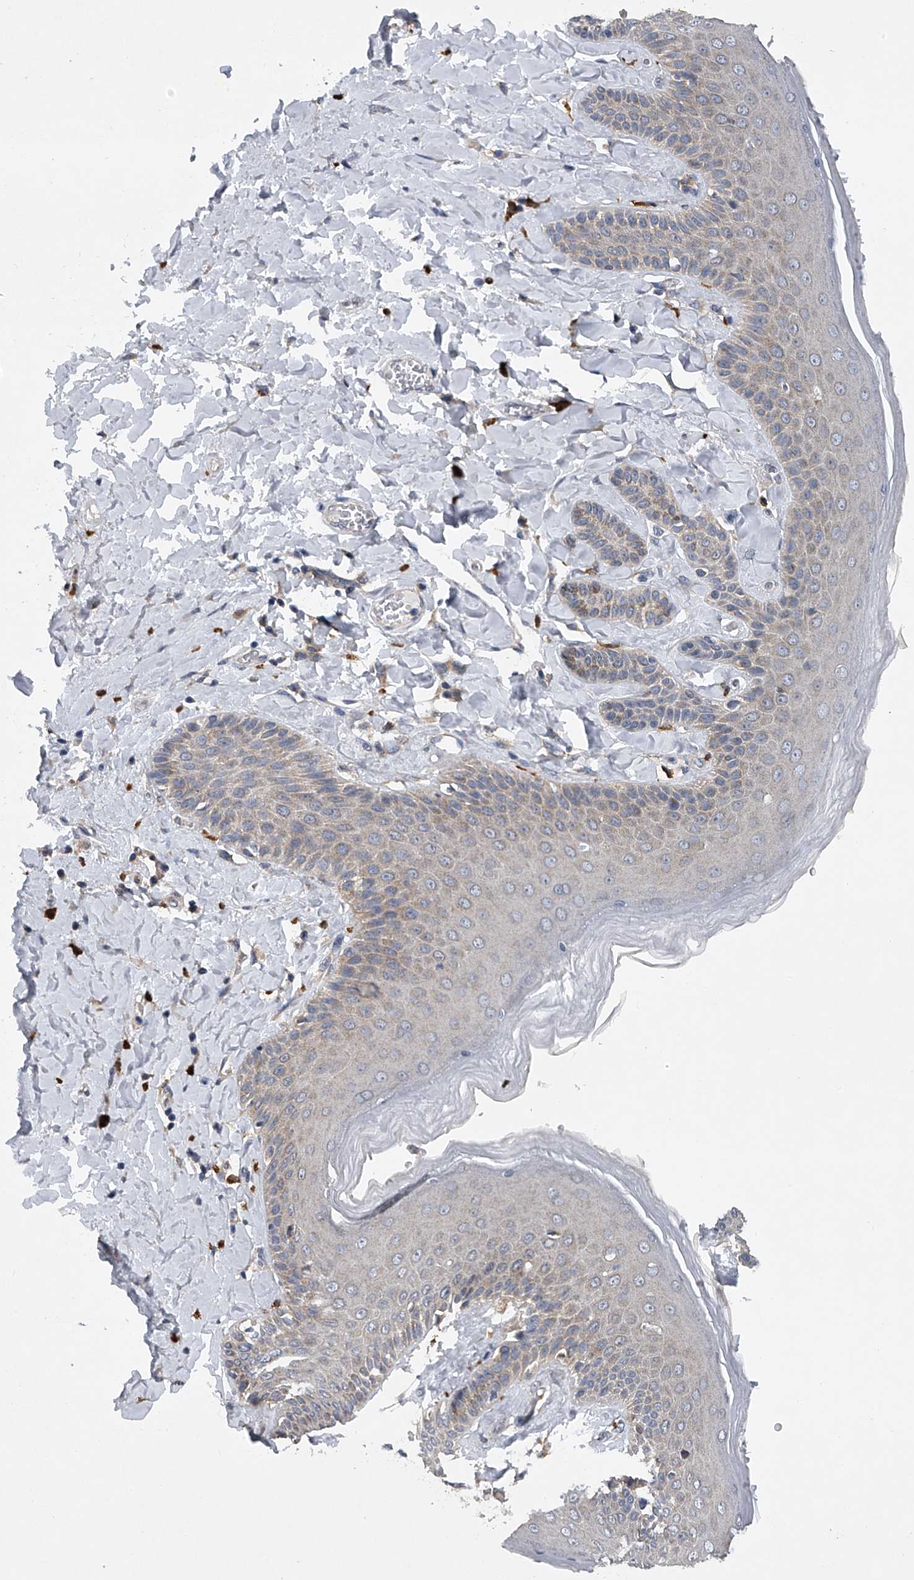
{"staining": {"intensity": "weak", "quantity": "<25%", "location": "cytoplasmic/membranous"}, "tissue": "skin", "cell_type": "Epidermal cells", "image_type": "normal", "snomed": [{"axis": "morphology", "description": "Normal tissue, NOS"}, {"axis": "topography", "description": "Anal"}], "caption": "Immunohistochemistry of normal skin displays no positivity in epidermal cells. The staining was performed using DAB to visualize the protein expression in brown, while the nuclei were stained in blue with hematoxylin (Magnification: 20x).", "gene": "RNF5", "patient": {"sex": "male", "age": 69}}